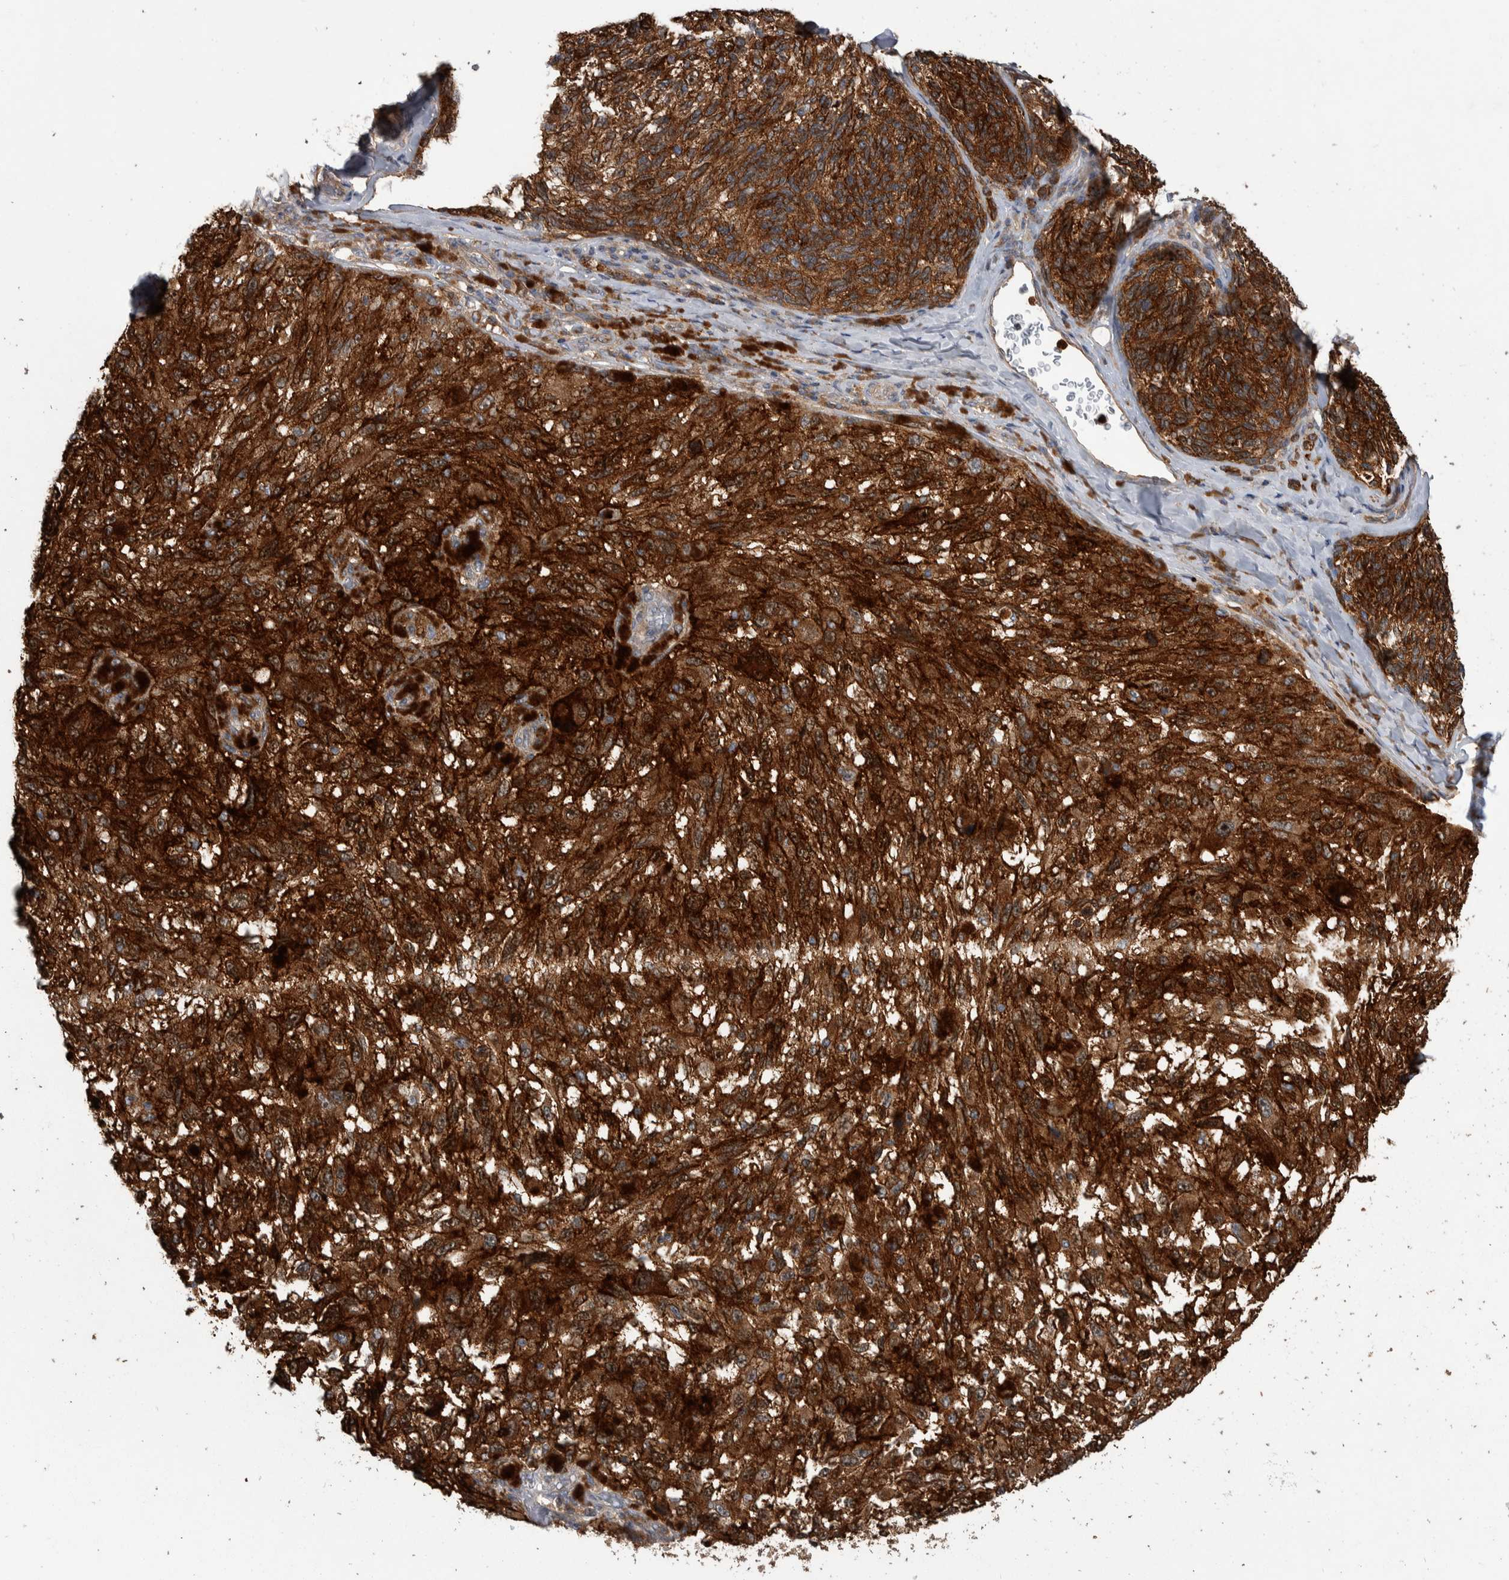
{"staining": {"intensity": "moderate", "quantity": ">75%", "location": "cytoplasmic/membranous"}, "tissue": "melanoma", "cell_type": "Tumor cells", "image_type": "cancer", "snomed": [{"axis": "morphology", "description": "Malignant melanoma, NOS"}, {"axis": "topography", "description": "Skin"}], "caption": "Immunohistochemical staining of human melanoma exhibits medium levels of moderate cytoplasmic/membranous protein positivity in approximately >75% of tumor cells. (brown staining indicates protein expression, while blue staining denotes nuclei).", "gene": "SDCBP", "patient": {"sex": "female", "age": 73}}